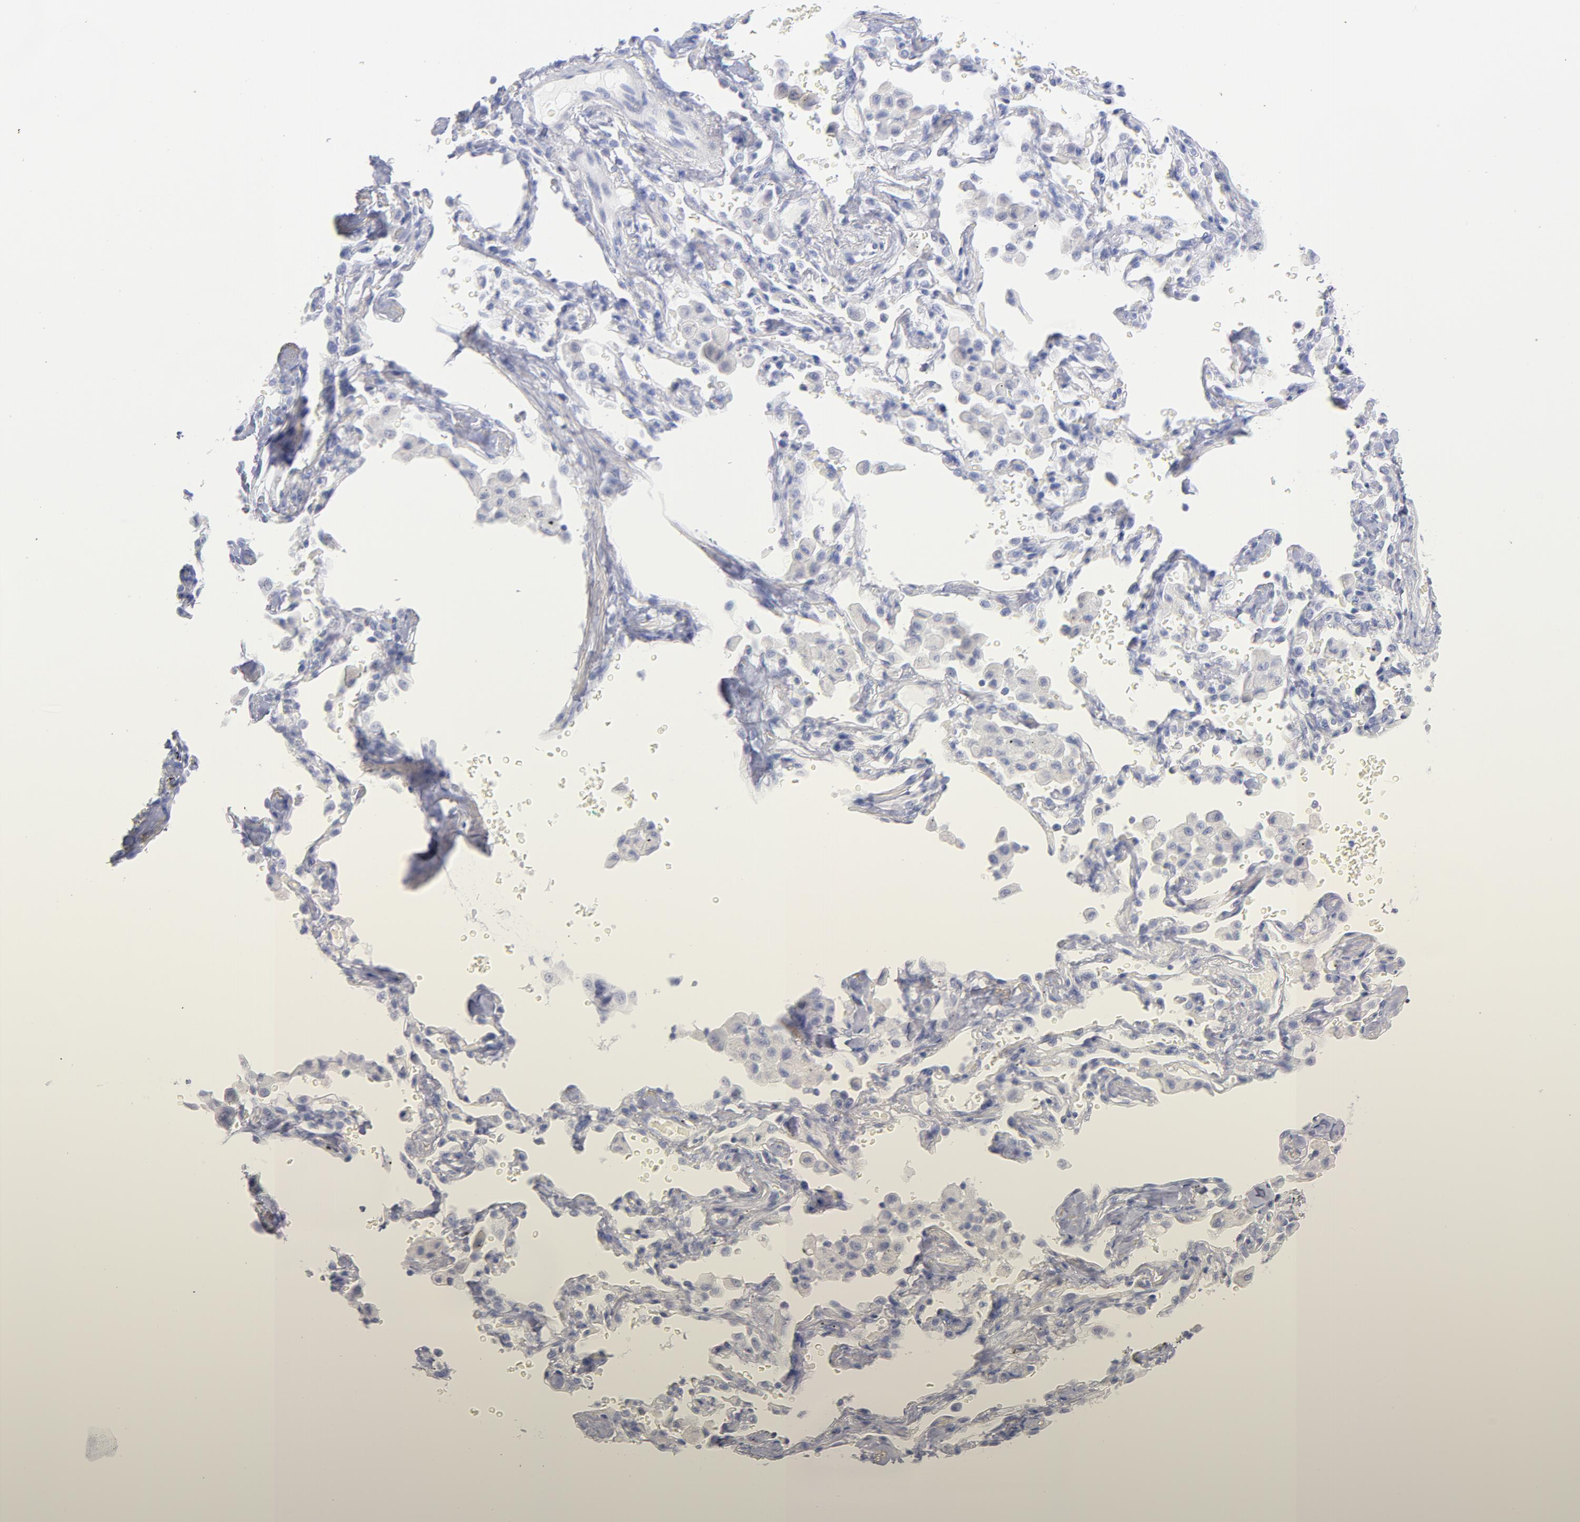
{"staining": {"intensity": "negative", "quantity": "none", "location": "none"}, "tissue": "lung cancer", "cell_type": "Tumor cells", "image_type": "cancer", "snomed": [{"axis": "morphology", "description": "Adenocarcinoma, NOS"}, {"axis": "topography", "description": "Lung"}], "caption": "Immunohistochemical staining of adenocarcinoma (lung) demonstrates no significant staining in tumor cells. (Brightfield microscopy of DAB (3,3'-diaminobenzidine) immunohistochemistry (IHC) at high magnification).", "gene": "SCGN", "patient": {"sex": "female", "age": 64}}